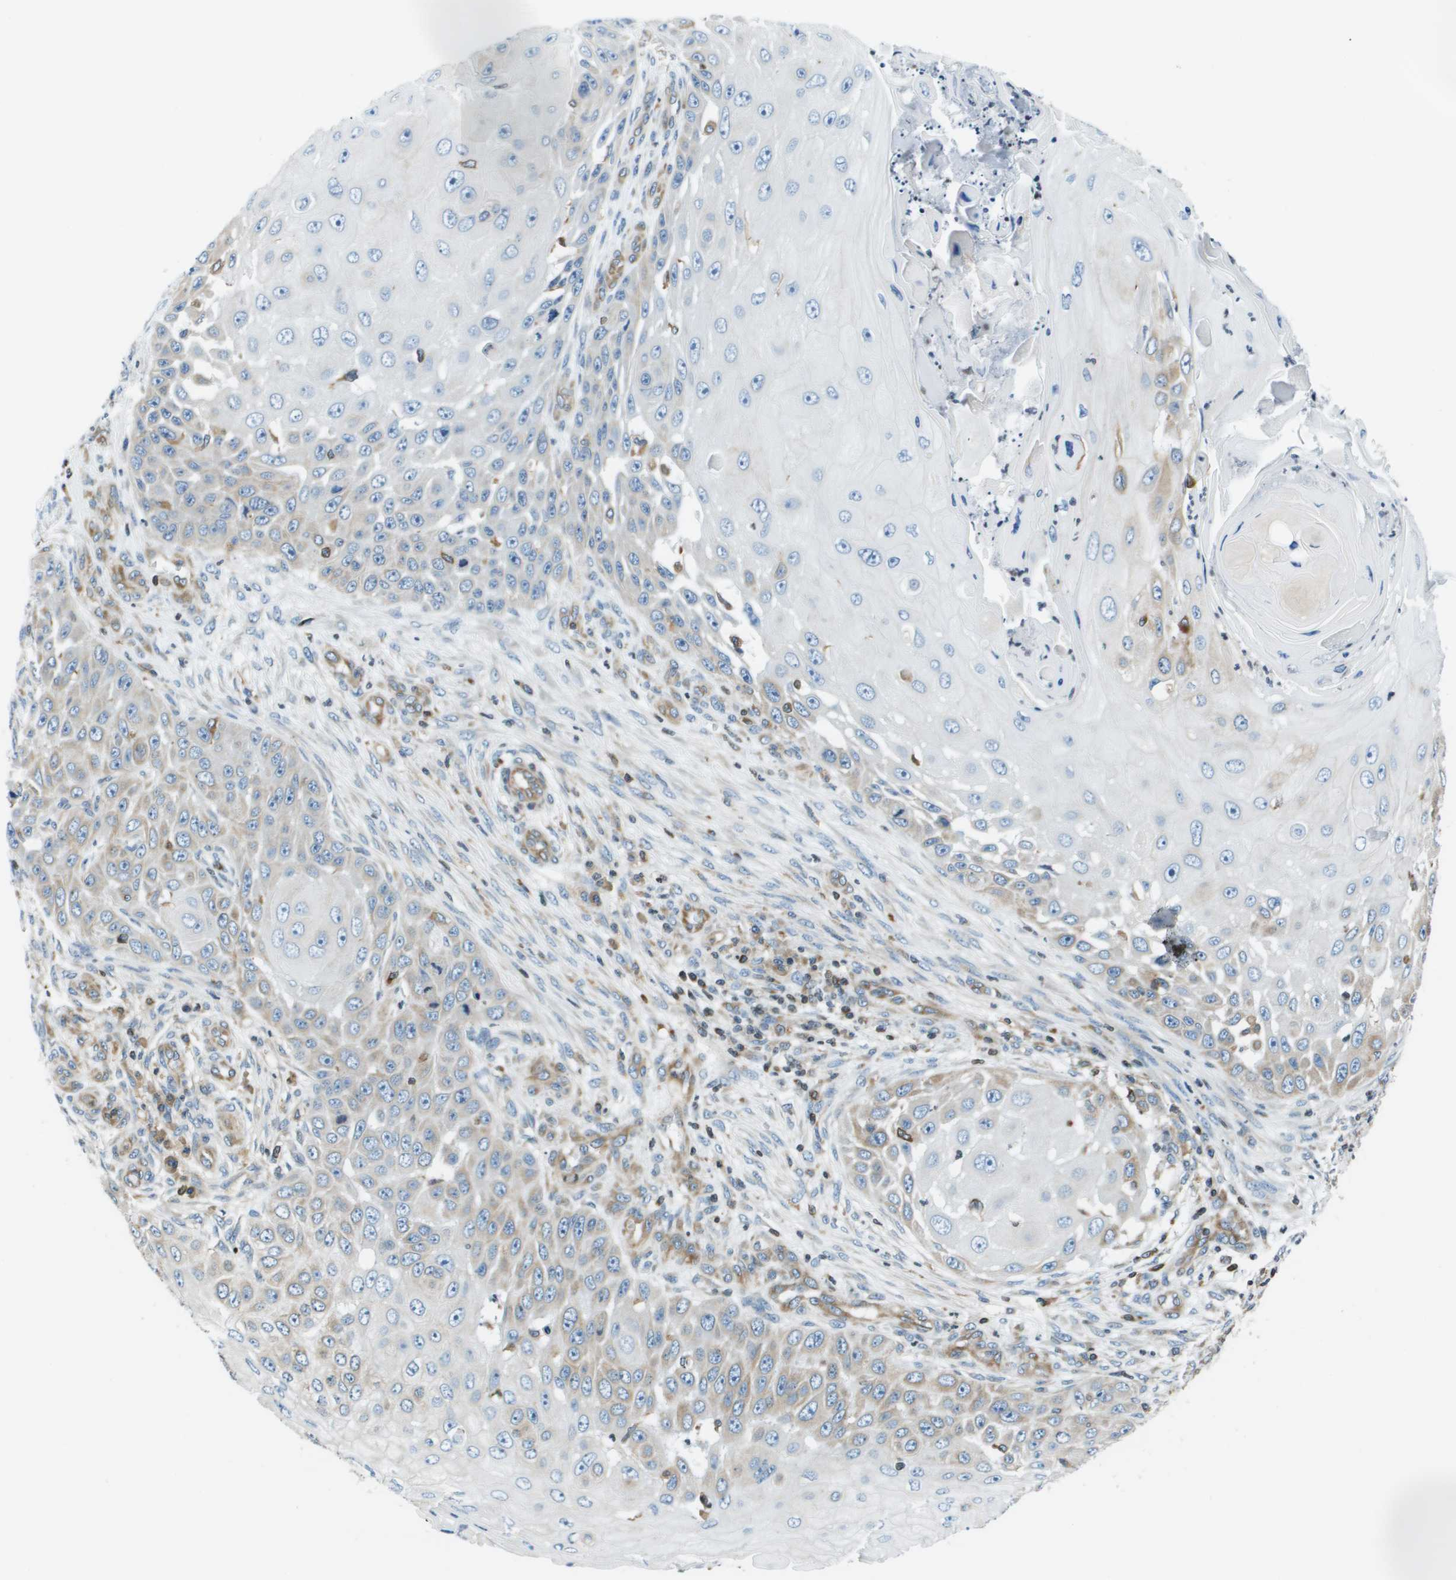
{"staining": {"intensity": "weak", "quantity": "25%-75%", "location": "cytoplasmic/membranous"}, "tissue": "skin cancer", "cell_type": "Tumor cells", "image_type": "cancer", "snomed": [{"axis": "morphology", "description": "Squamous cell carcinoma, NOS"}, {"axis": "topography", "description": "Skin"}], "caption": "Skin cancer stained with a brown dye reveals weak cytoplasmic/membranous positive expression in about 25%-75% of tumor cells.", "gene": "ESYT1", "patient": {"sex": "female", "age": 44}}